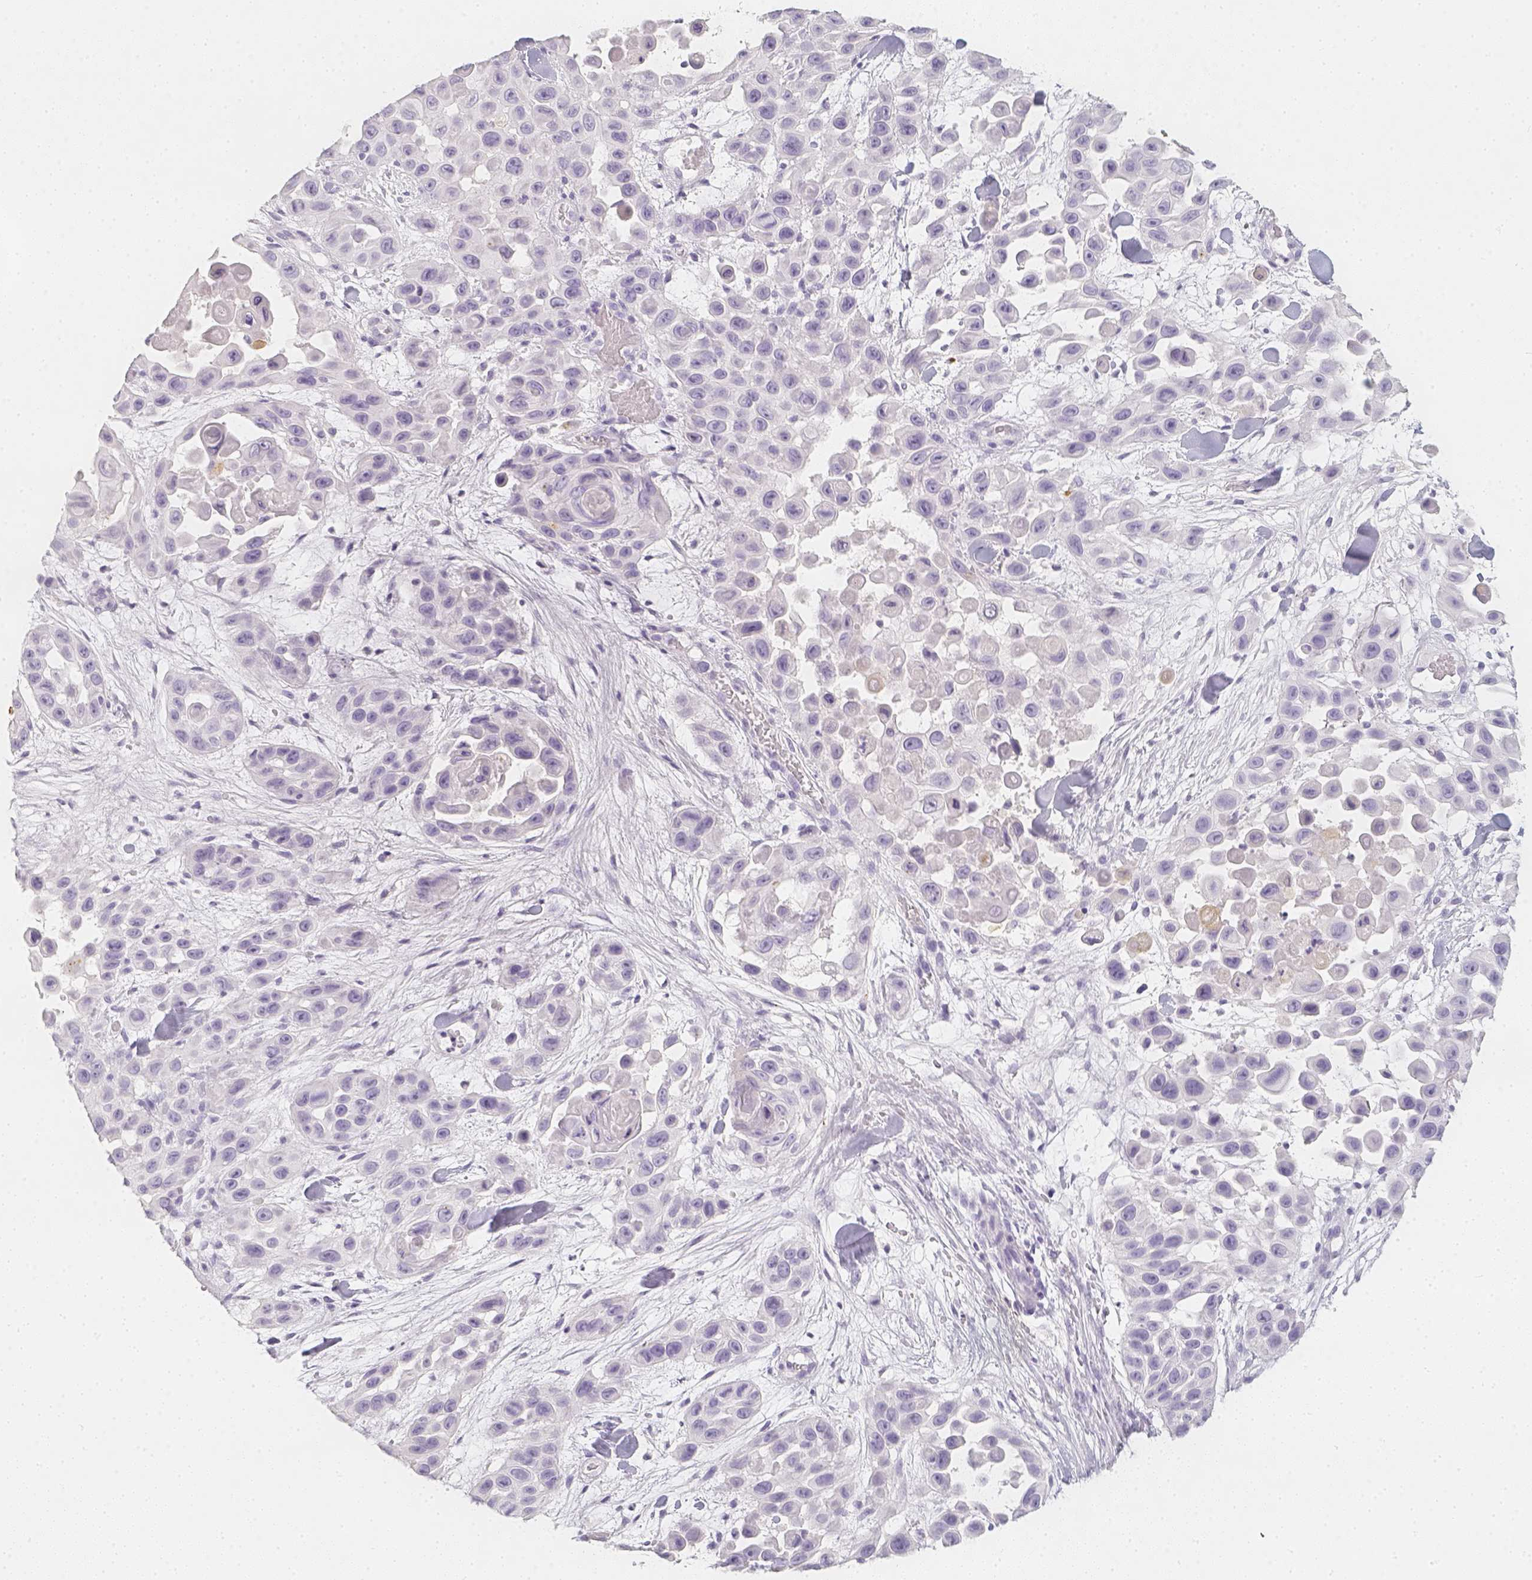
{"staining": {"intensity": "negative", "quantity": "none", "location": "none"}, "tissue": "skin cancer", "cell_type": "Tumor cells", "image_type": "cancer", "snomed": [{"axis": "morphology", "description": "Squamous cell carcinoma, NOS"}, {"axis": "topography", "description": "Skin"}], "caption": "A high-resolution histopathology image shows immunohistochemistry staining of skin cancer (squamous cell carcinoma), which demonstrates no significant expression in tumor cells. (DAB (3,3'-diaminobenzidine) IHC visualized using brightfield microscopy, high magnification).", "gene": "SLC18A1", "patient": {"sex": "male", "age": 81}}